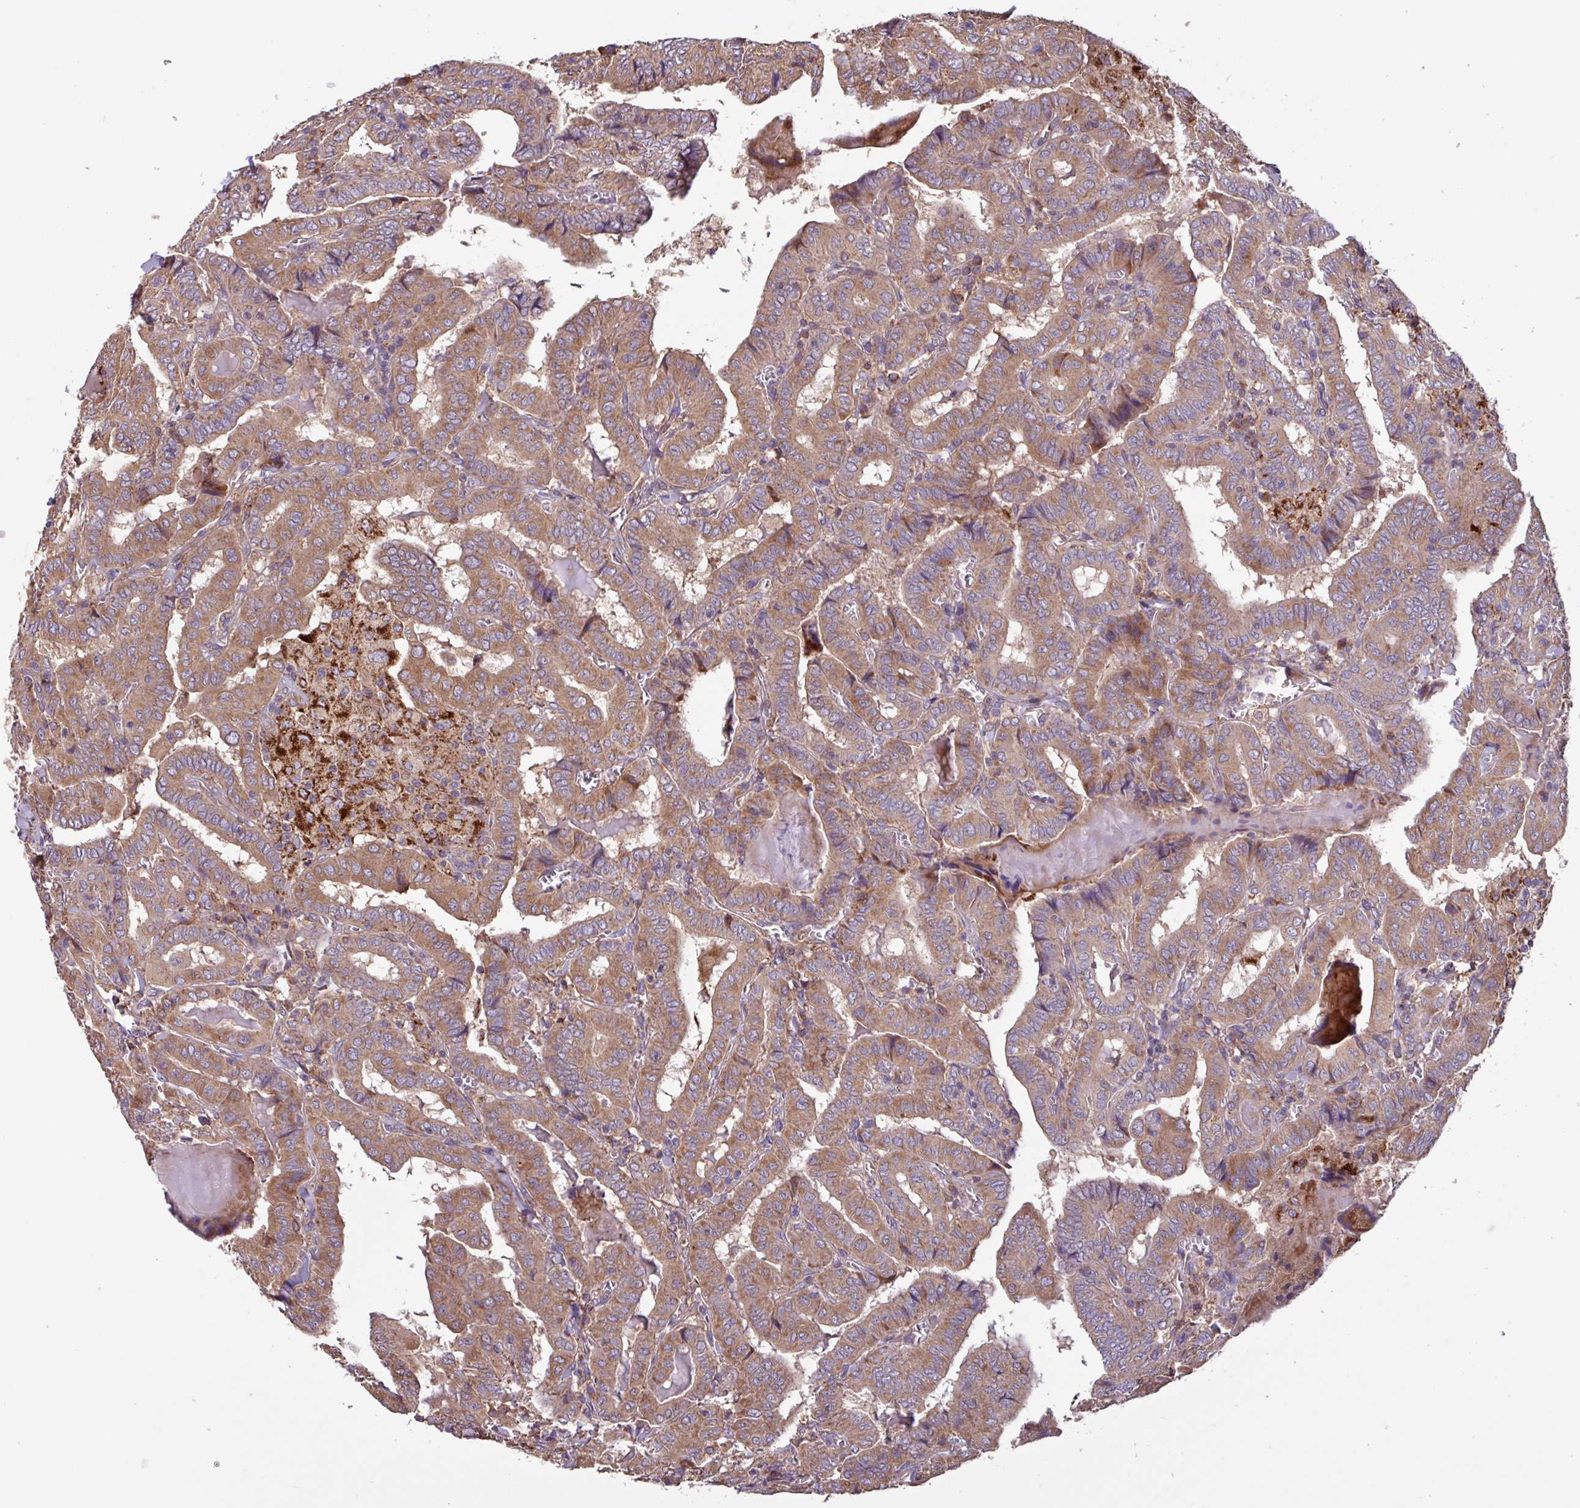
{"staining": {"intensity": "moderate", "quantity": ">75%", "location": "cytoplasmic/membranous"}, "tissue": "thyroid cancer", "cell_type": "Tumor cells", "image_type": "cancer", "snomed": [{"axis": "morphology", "description": "Papillary adenocarcinoma, NOS"}, {"axis": "topography", "description": "Thyroid gland"}], "caption": "An image of human thyroid cancer (papillary adenocarcinoma) stained for a protein demonstrates moderate cytoplasmic/membranous brown staining in tumor cells.", "gene": "PTPRQ", "patient": {"sex": "female", "age": 72}}